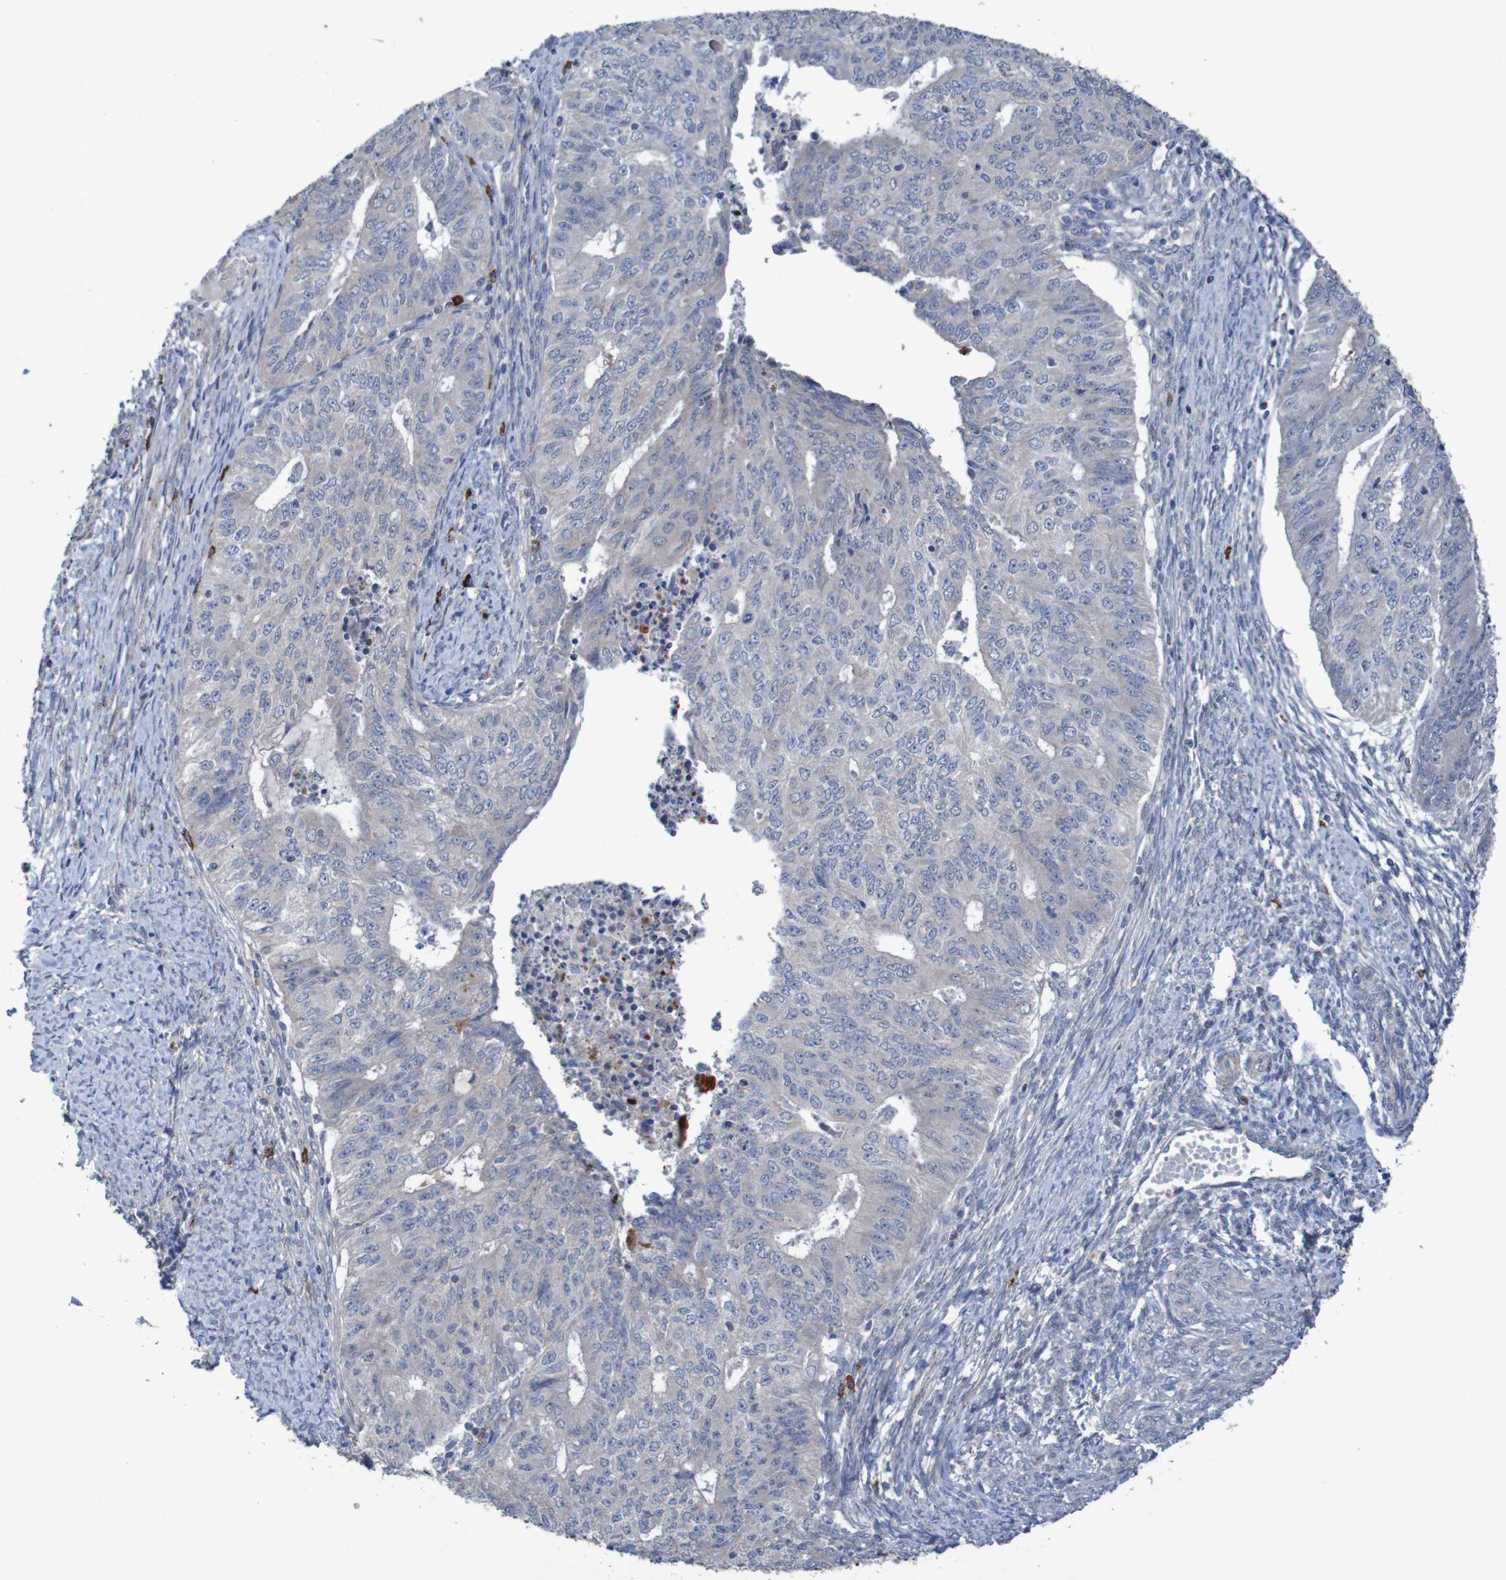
{"staining": {"intensity": "weak", "quantity": ">75%", "location": "cytoplasmic/membranous"}, "tissue": "endometrial cancer", "cell_type": "Tumor cells", "image_type": "cancer", "snomed": [{"axis": "morphology", "description": "Adenocarcinoma, NOS"}, {"axis": "topography", "description": "Endometrium"}], "caption": "The histopathology image exhibits a brown stain indicating the presence of a protein in the cytoplasmic/membranous of tumor cells in adenocarcinoma (endometrial).", "gene": "ANGPT4", "patient": {"sex": "female", "age": 32}}